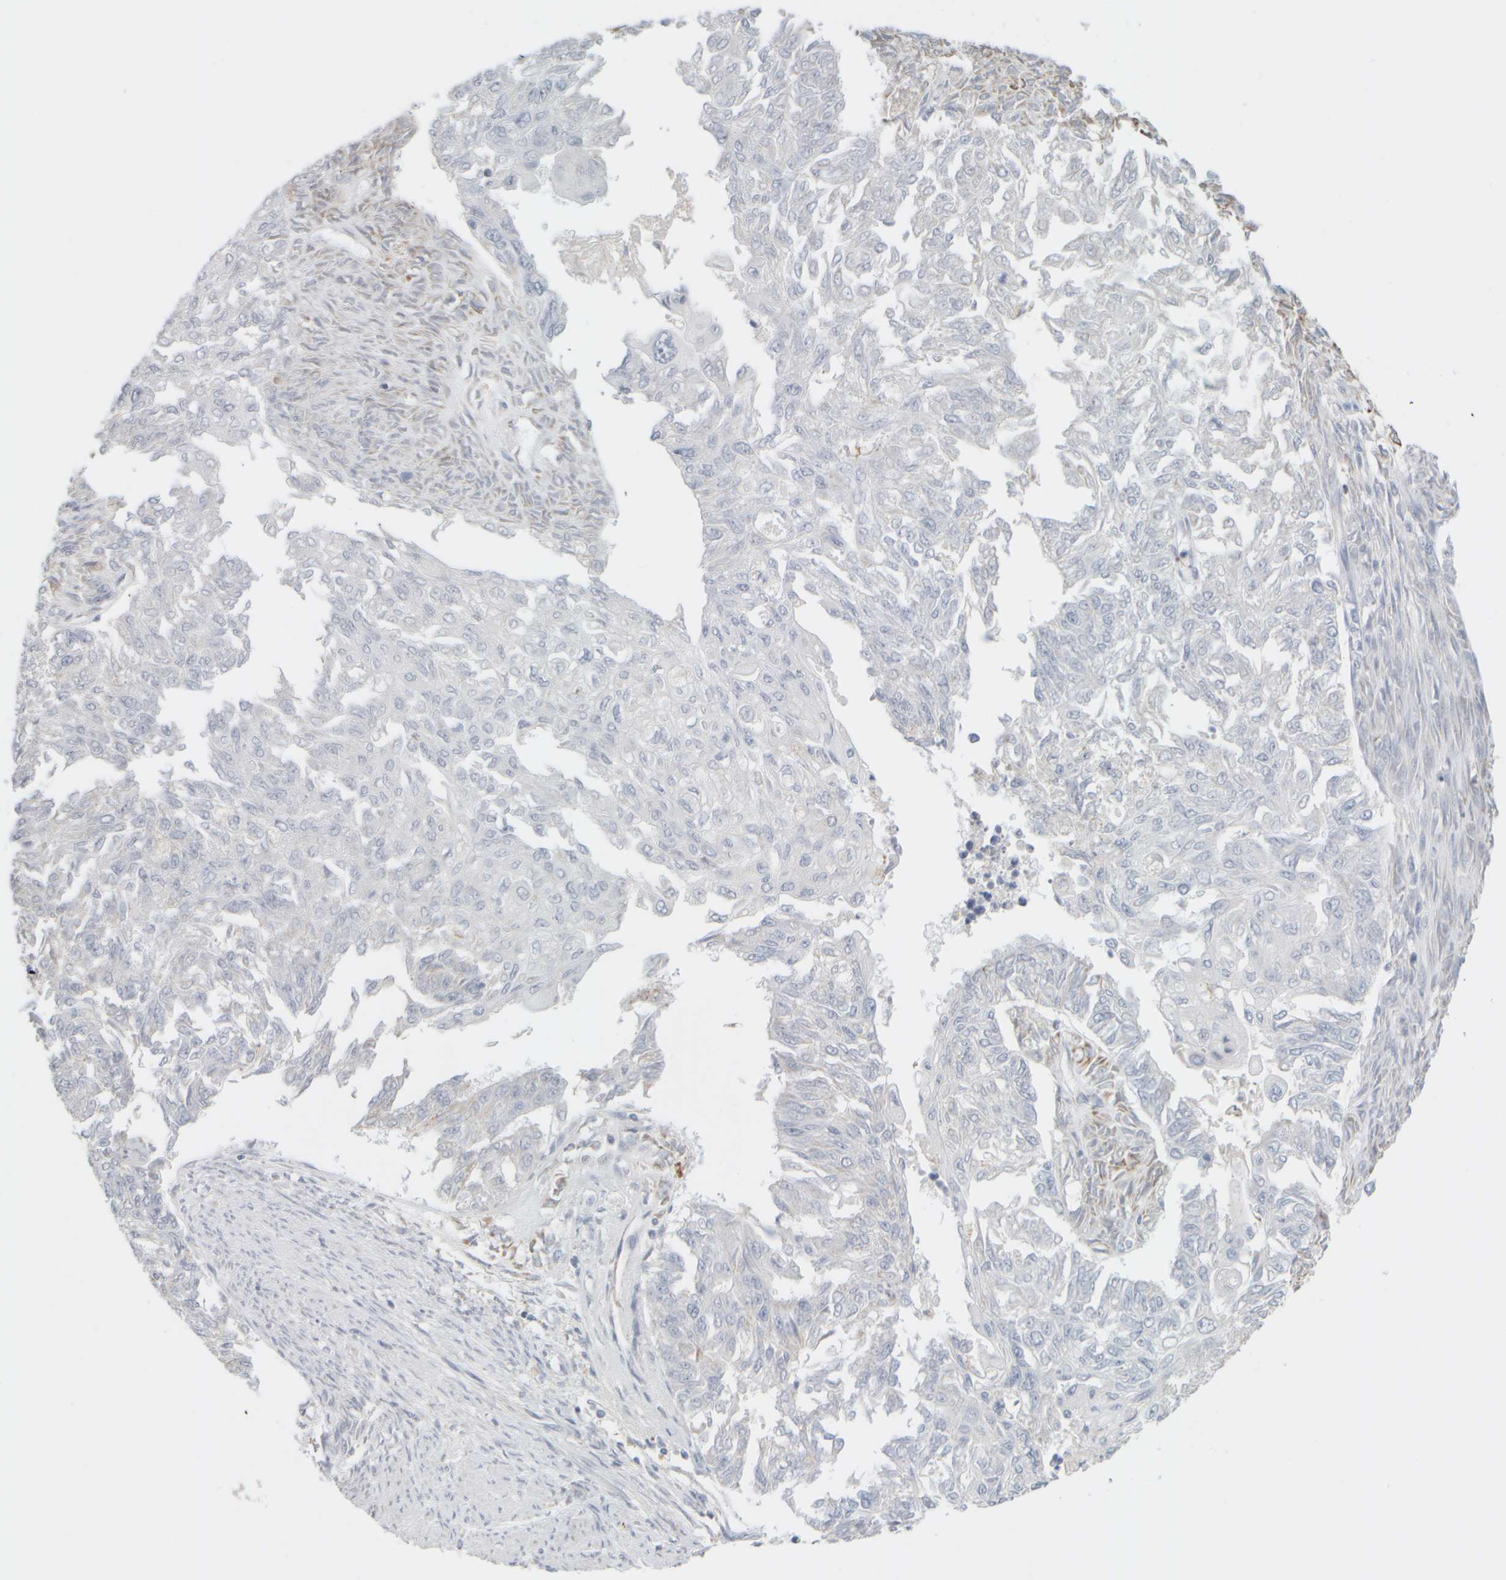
{"staining": {"intensity": "negative", "quantity": "none", "location": "none"}, "tissue": "endometrial cancer", "cell_type": "Tumor cells", "image_type": "cancer", "snomed": [{"axis": "morphology", "description": "Adenocarcinoma, NOS"}, {"axis": "topography", "description": "Endometrium"}], "caption": "Immunohistochemistry (IHC) histopathology image of neoplastic tissue: endometrial cancer stained with DAB (3,3'-diaminobenzidine) reveals no significant protein expression in tumor cells. The staining was performed using DAB to visualize the protein expression in brown, while the nuclei were stained in blue with hematoxylin (Magnification: 20x).", "gene": "ZNF112", "patient": {"sex": "female", "age": 32}}